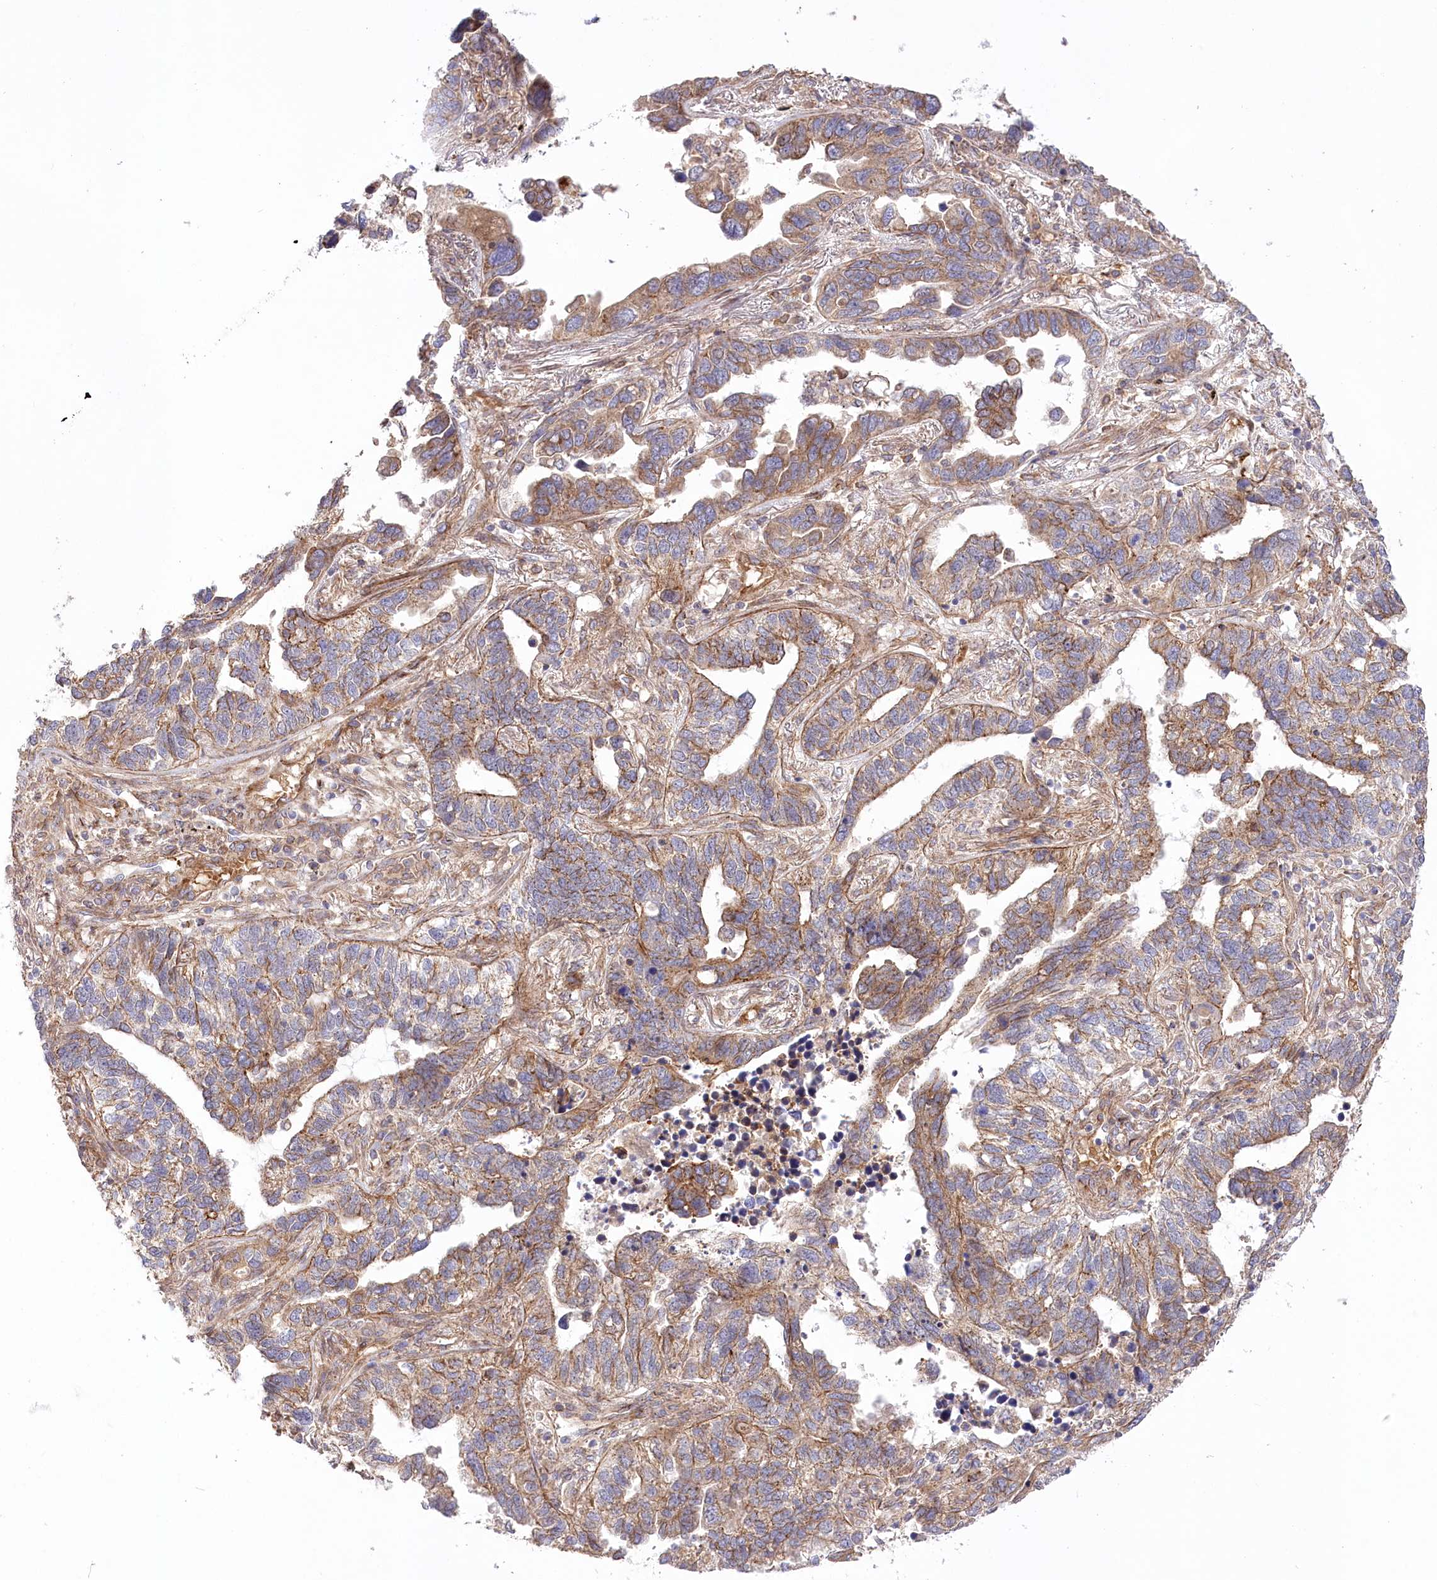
{"staining": {"intensity": "strong", "quantity": "25%-75%", "location": "cytoplasmic/membranous"}, "tissue": "lung cancer", "cell_type": "Tumor cells", "image_type": "cancer", "snomed": [{"axis": "morphology", "description": "Adenocarcinoma, NOS"}, {"axis": "topography", "description": "Lung"}], "caption": "Protein positivity by immunohistochemistry (IHC) reveals strong cytoplasmic/membranous positivity in about 25%-75% of tumor cells in lung cancer. The staining is performed using DAB brown chromogen to label protein expression. The nuclei are counter-stained blue using hematoxylin.", "gene": "TRUB1", "patient": {"sex": "male", "age": 67}}